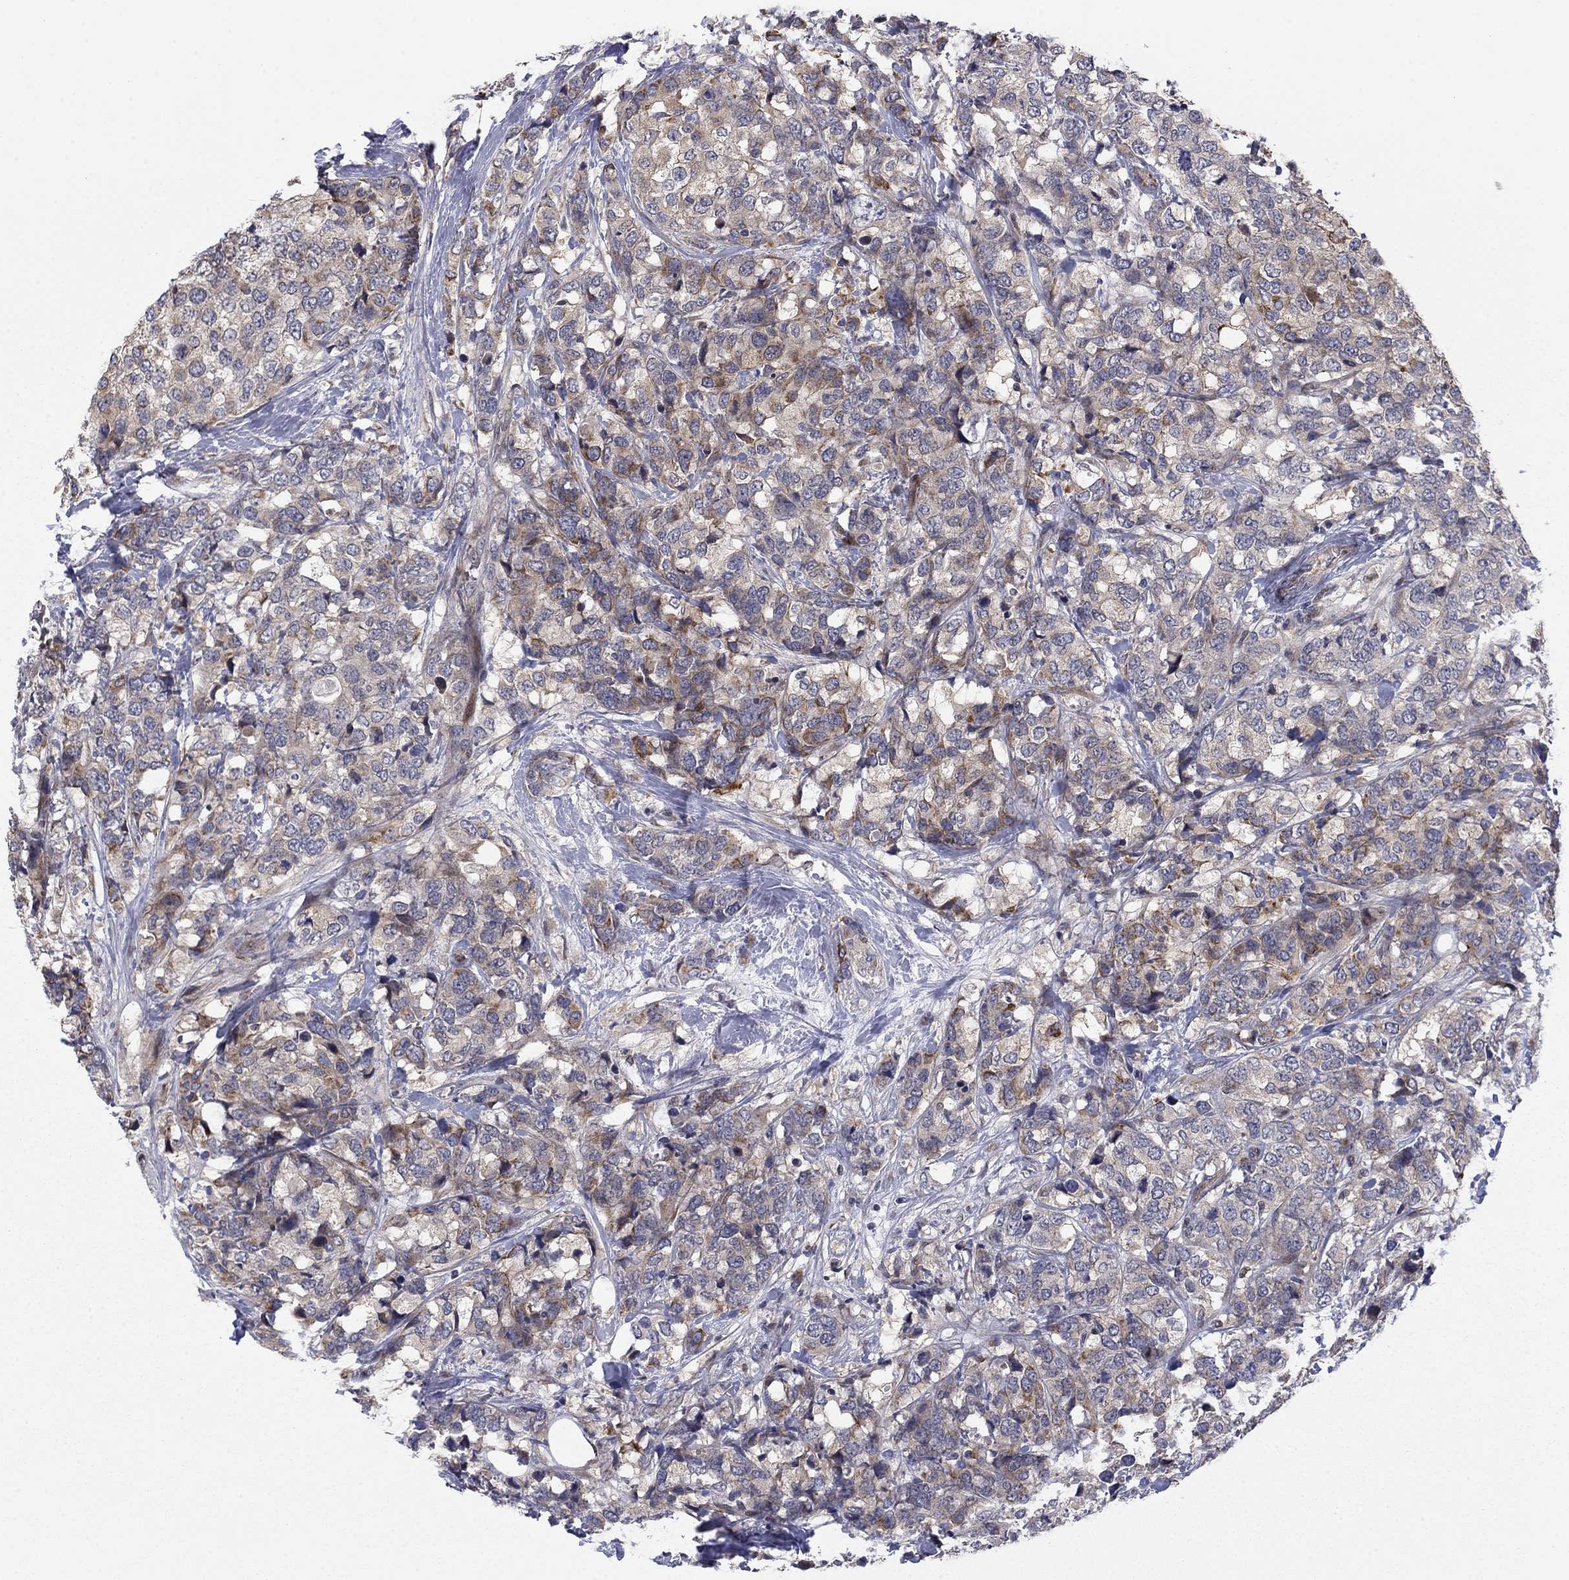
{"staining": {"intensity": "moderate", "quantity": "<25%", "location": "cytoplasmic/membranous"}, "tissue": "breast cancer", "cell_type": "Tumor cells", "image_type": "cancer", "snomed": [{"axis": "morphology", "description": "Lobular carcinoma"}, {"axis": "topography", "description": "Breast"}], "caption": "This photomicrograph exhibits immunohistochemistry (IHC) staining of breast cancer, with low moderate cytoplasmic/membranous staining in approximately <25% of tumor cells.", "gene": "BCL11A", "patient": {"sex": "female", "age": 59}}